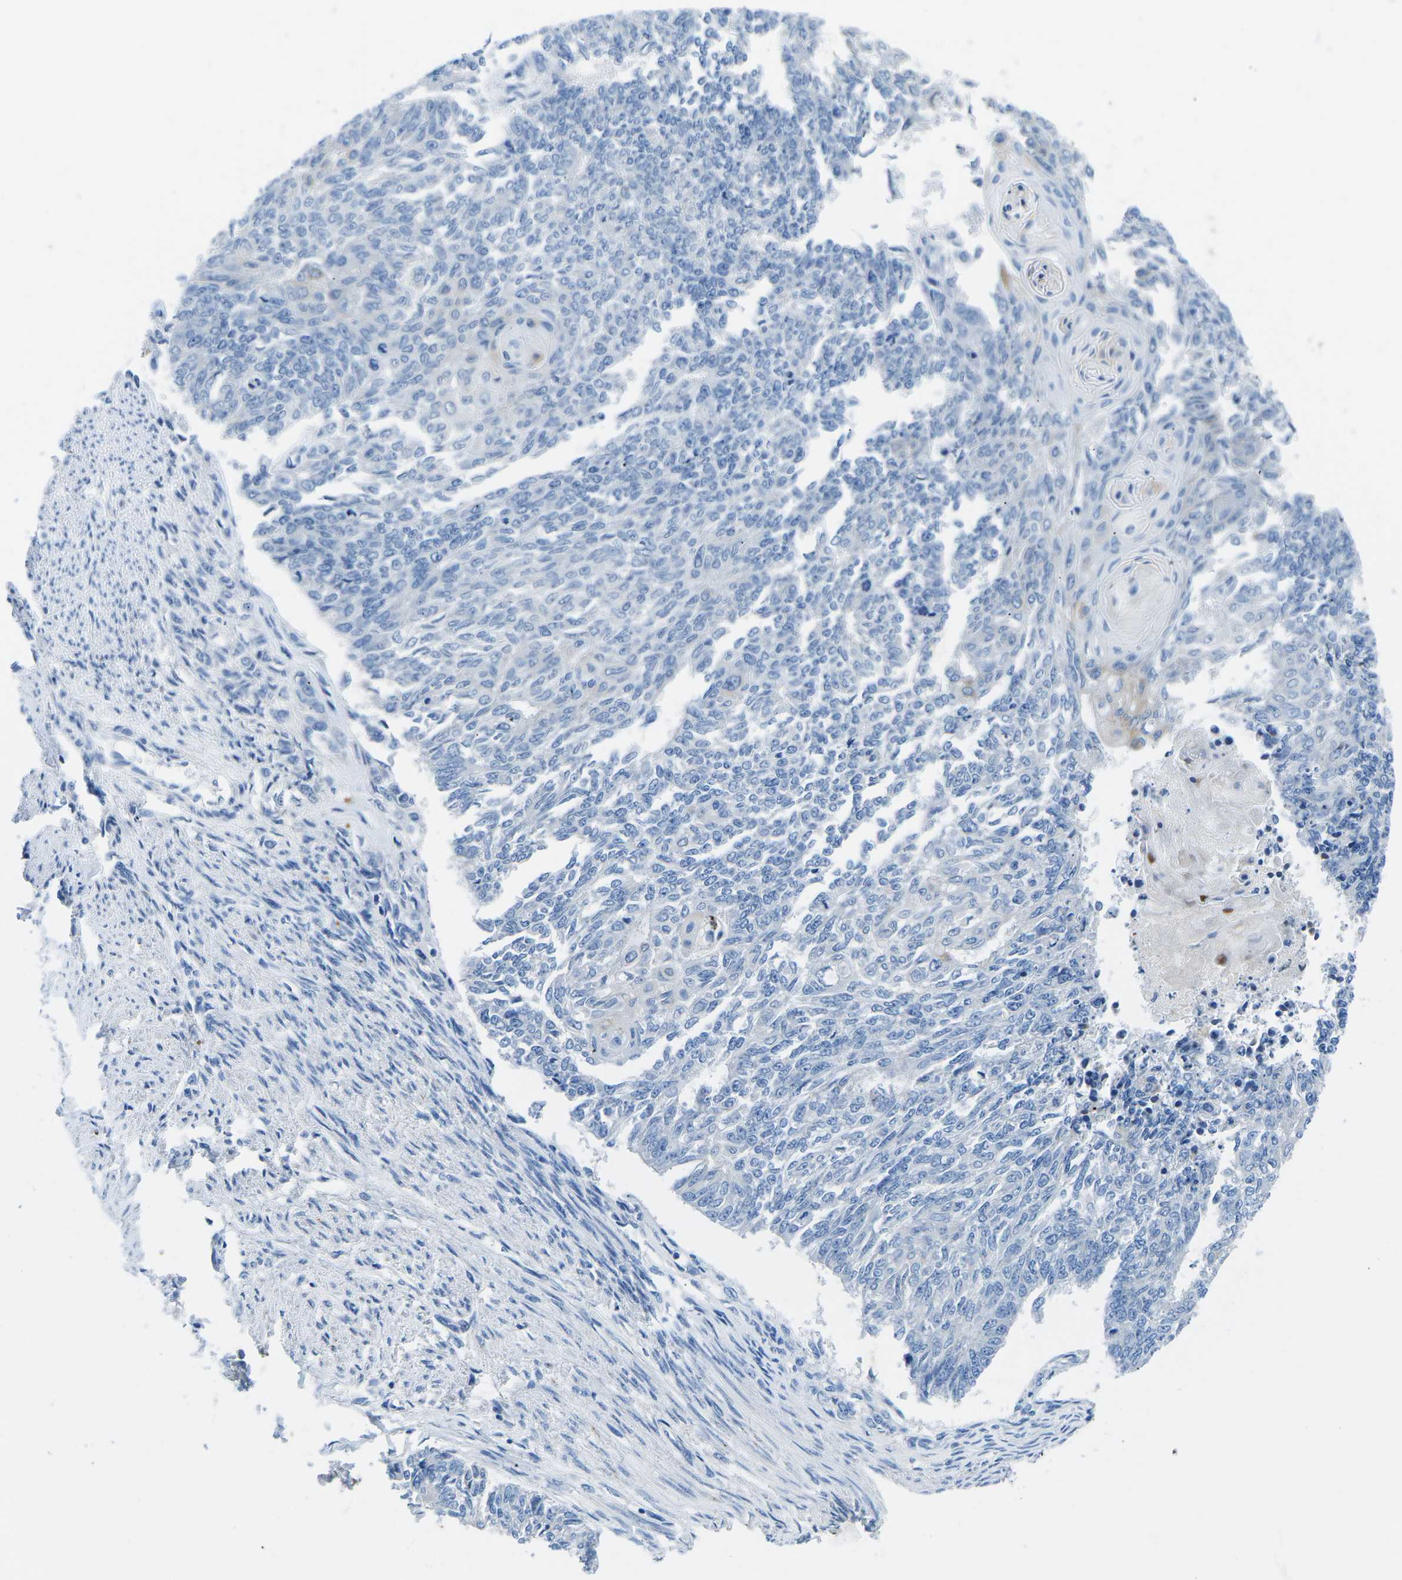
{"staining": {"intensity": "weak", "quantity": "<25%", "location": "cytoplasmic/membranous"}, "tissue": "endometrial cancer", "cell_type": "Tumor cells", "image_type": "cancer", "snomed": [{"axis": "morphology", "description": "Adenocarcinoma, NOS"}, {"axis": "topography", "description": "Endometrium"}], "caption": "There is no significant expression in tumor cells of adenocarcinoma (endometrial). (Immunohistochemistry, brightfield microscopy, high magnification).", "gene": "TM6SF1", "patient": {"sex": "female", "age": 32}}